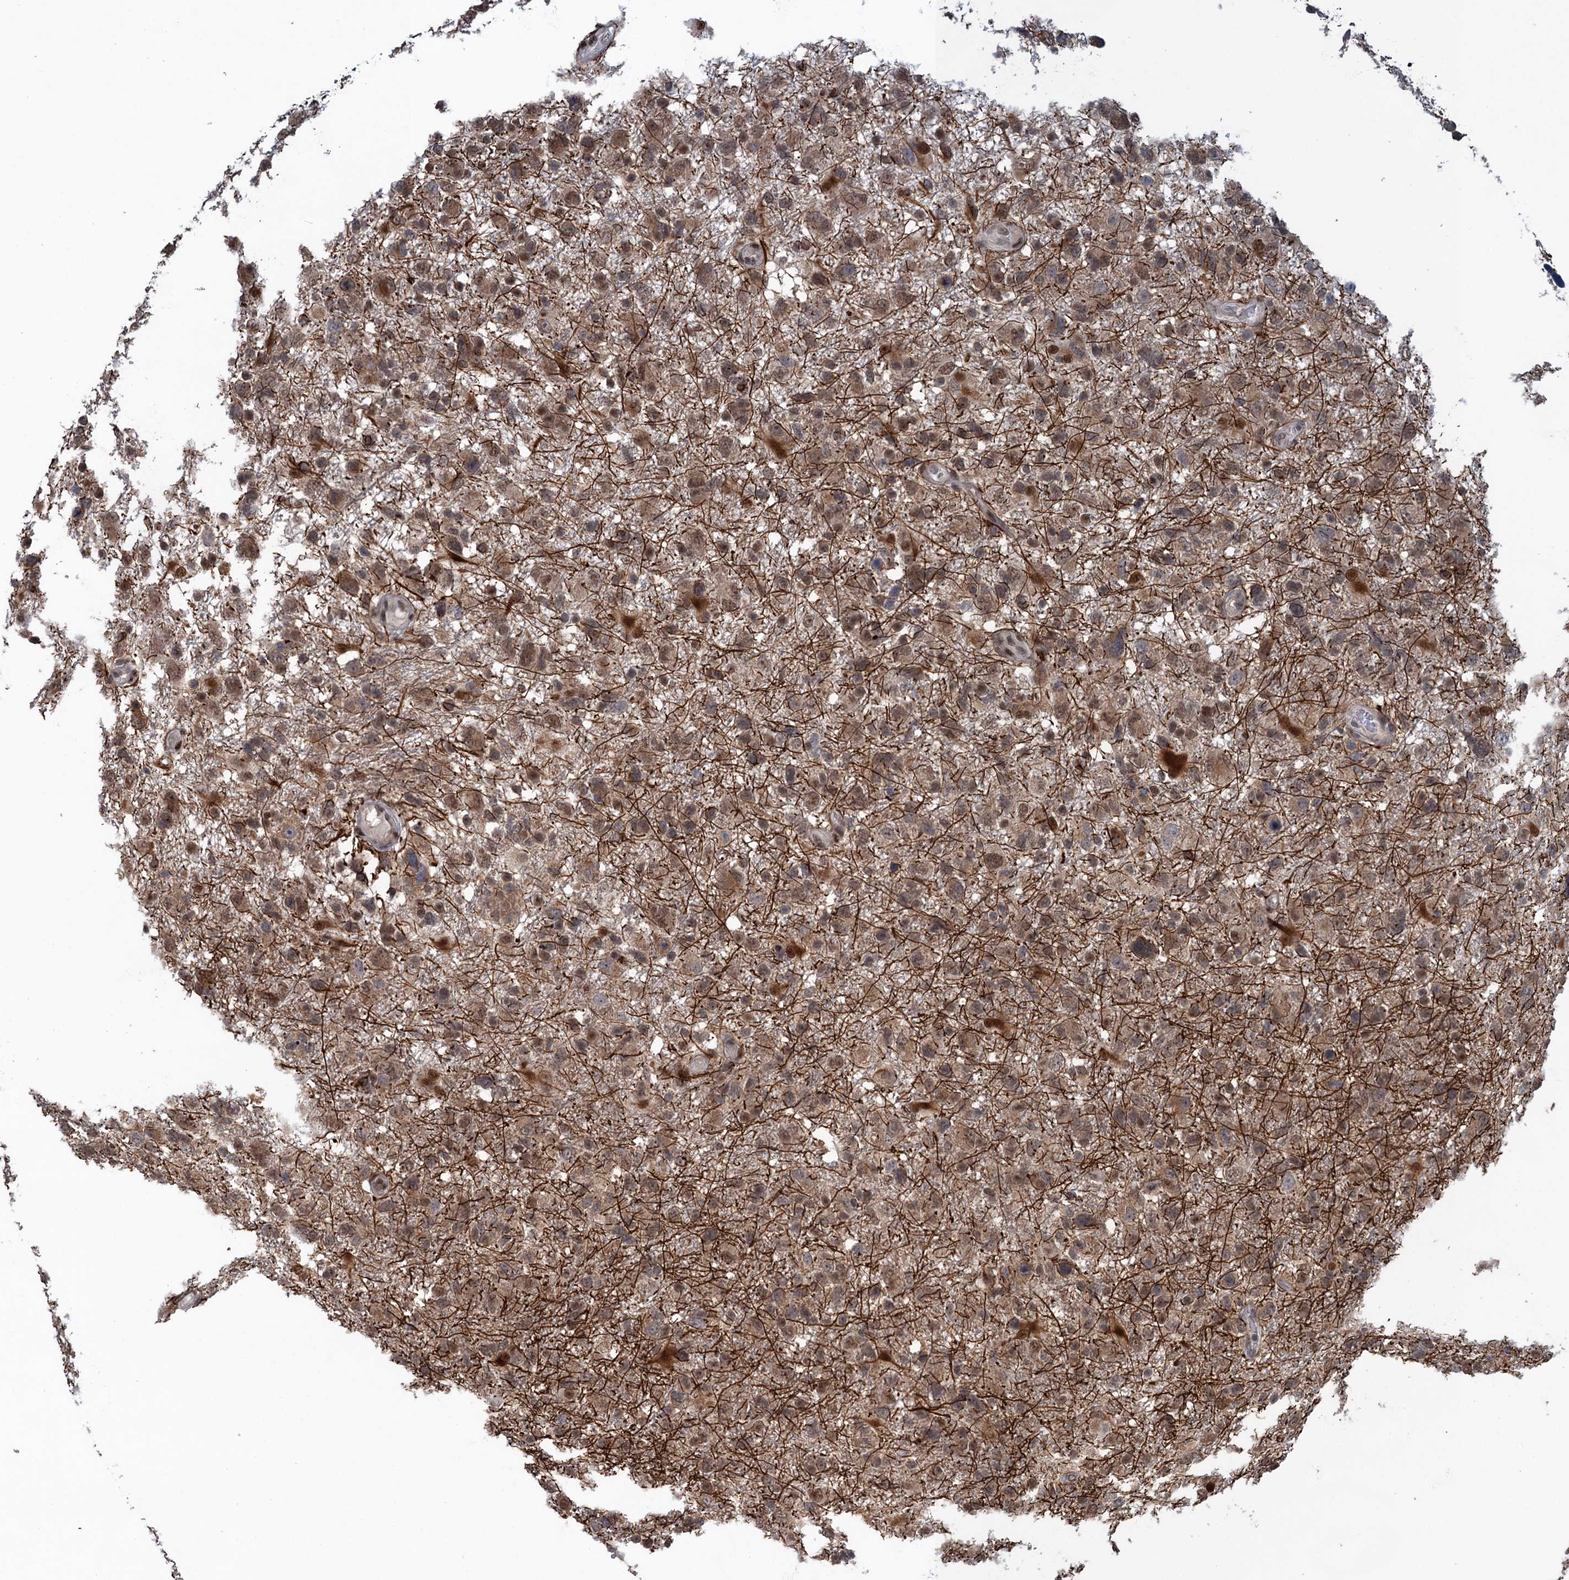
{"staining": {"intensity": "moderate", "quantity": ">75%", "location": "cytoplasmic/membranous,nuclear"}, "tissue": "glioma", "cell_type": "Tumor cells", "image_type": "cancer", "snomed": [{"axis": "morphology", "description": "Glioma, malignant, High grade"}, {"axis": "topography", "description": "Brain"}], "caption": "Protein expression analysis of human glioma reveals moderate cytoplasmic/membranous and nuclear staining in approximately >75% of tumor cells.", "gene": "SAE1", "patient": {"sex": "male", "age": 61}}